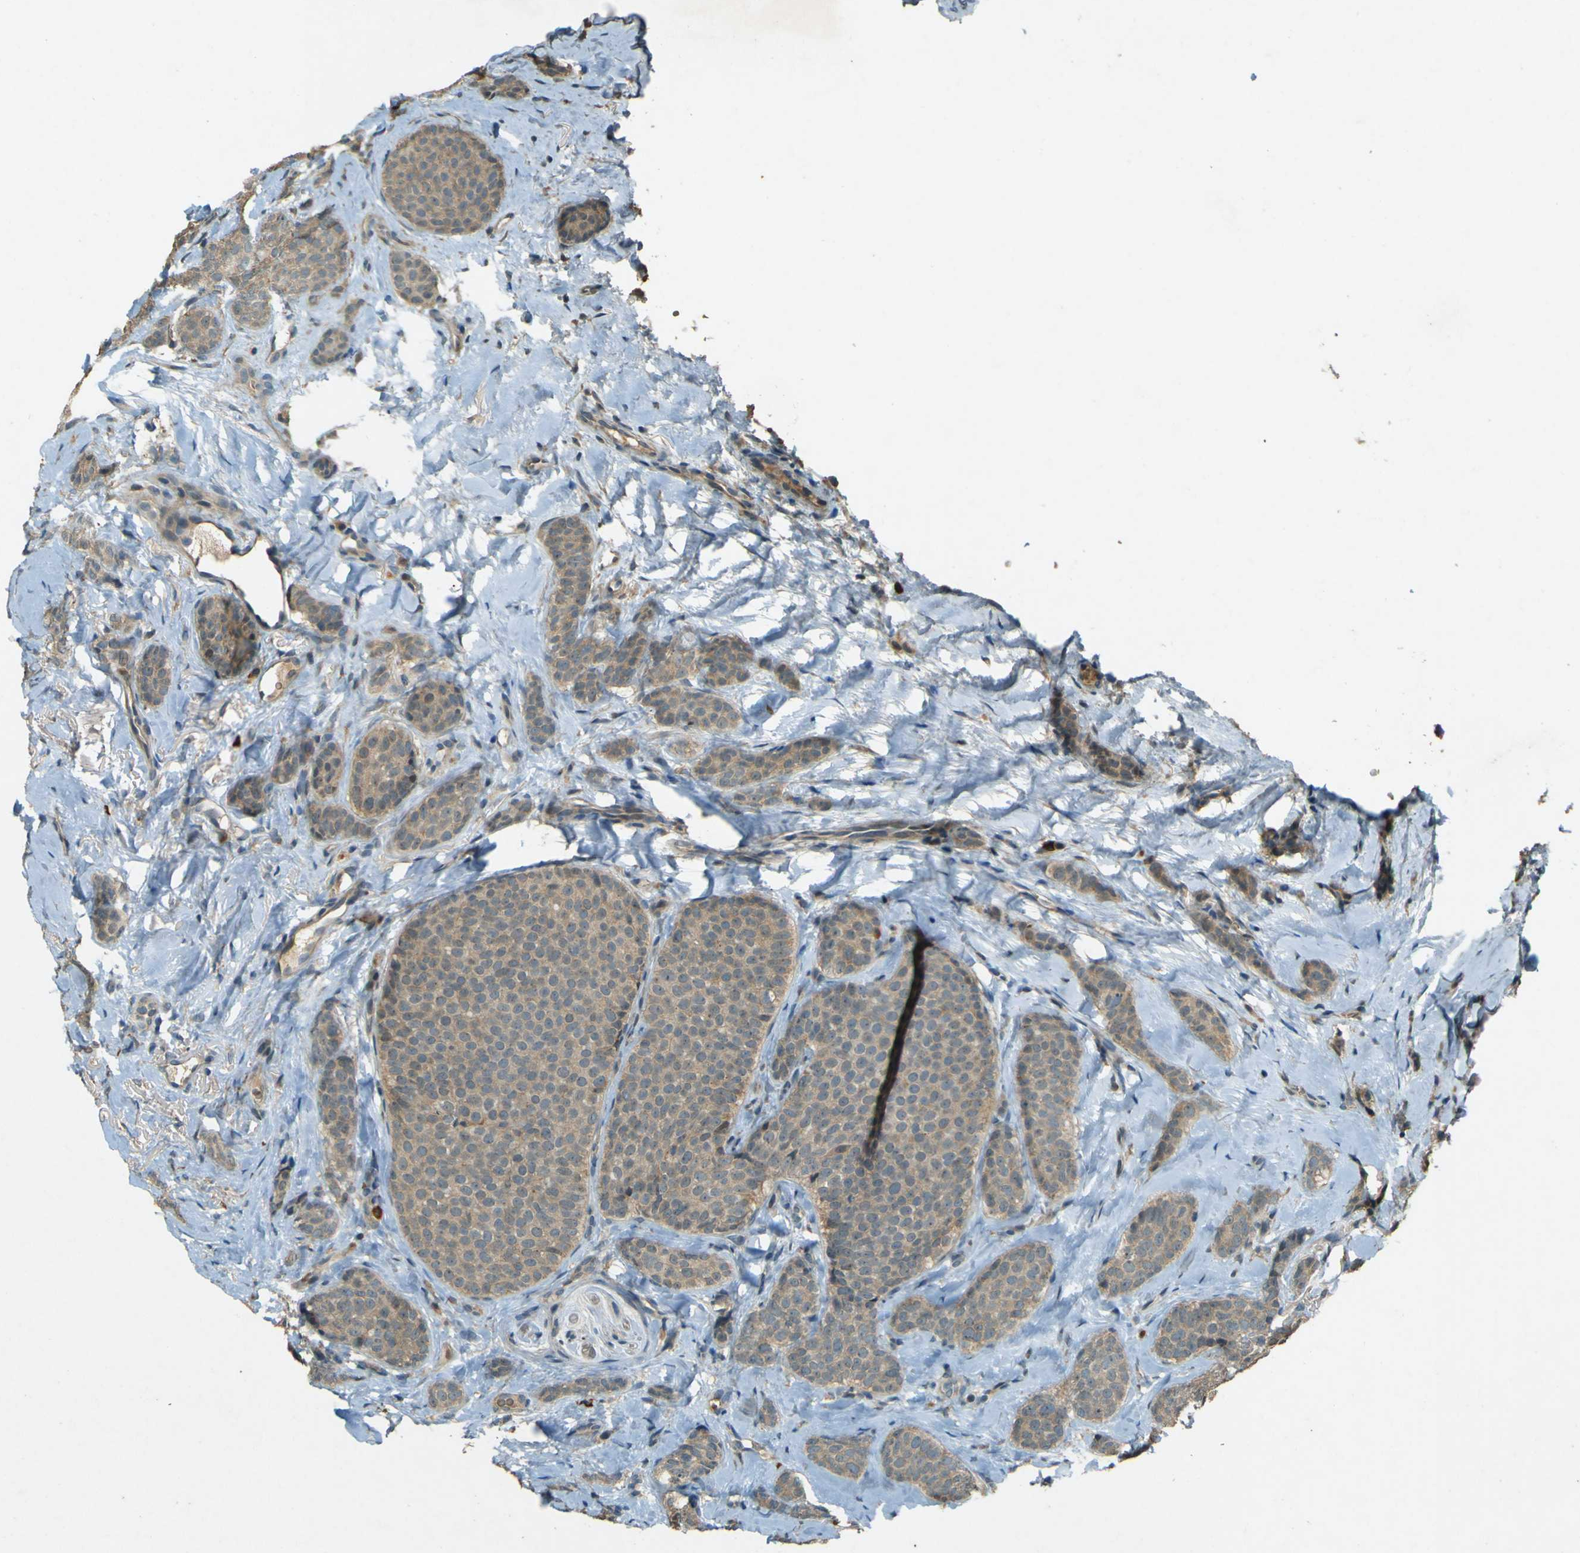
{"staining": {"intensity": "weak", "quantity": ">75%", "location": "cytoplasmic/membranous"}, "tissue": "breast cancer", "cell_type": "Tumor cells", "image_type": "cancer", "snomed": [{"axis": "morphology", "description": "Lobular carcinoma"}, {"axis": "topography", "description": "Skin"}, {"axis": "topography", "description": "Breast"}], "caption": "Immunohistochemistry of human breast lobular carcinoma shows low levels of weak cytoplasmic/membranous staining in approximately >75% of tumor cells. The staining was performed using DAB to visualize the protein expression in brown, while the nuclei were stained in blue with hematoxylin (Magnification: 20x).", "gene": "MPDZ", "patient": {"sex": "female", "age": 46}}